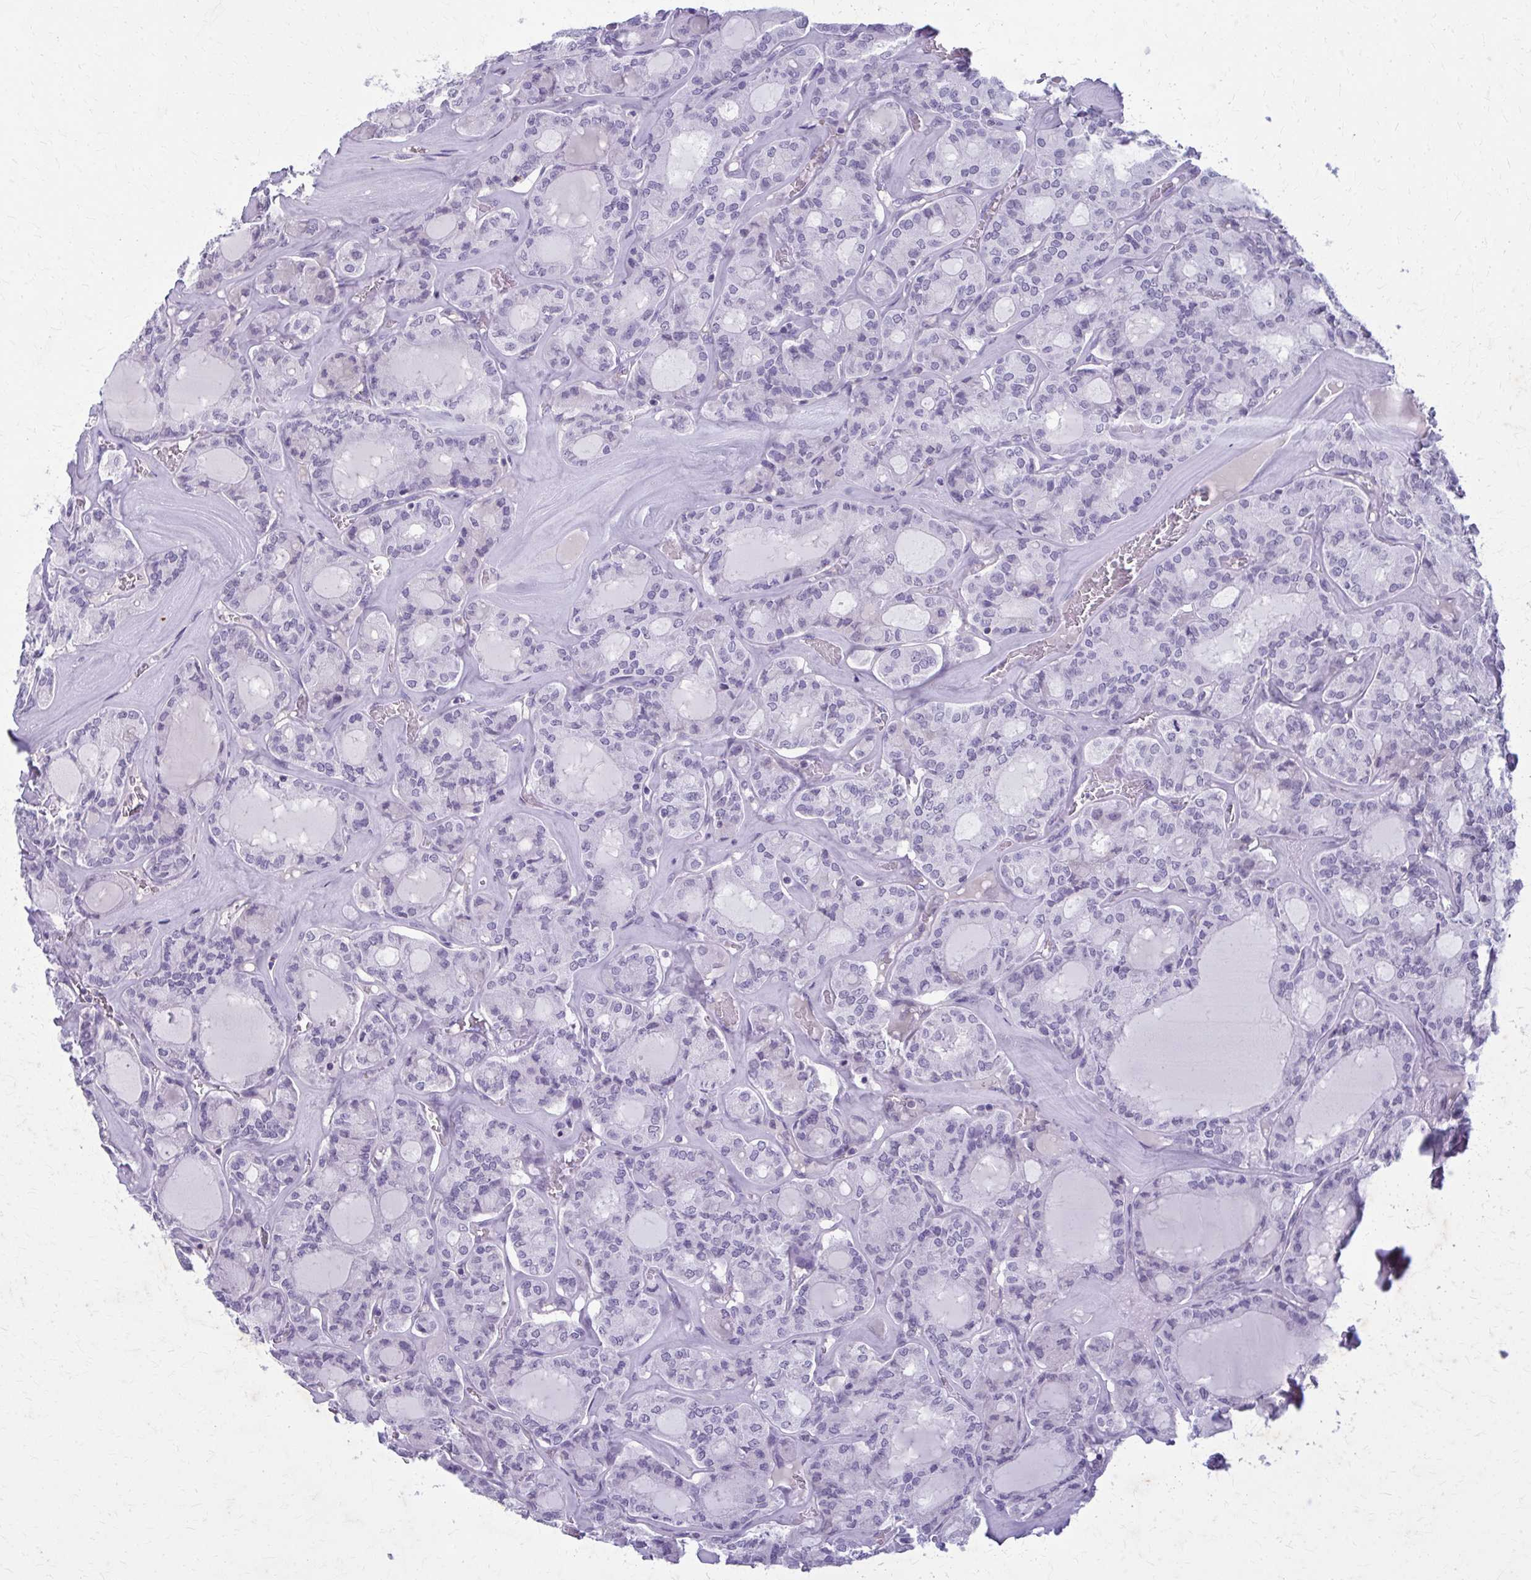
{"staining": {"intensity": "negative", "quantity": "none", "location": "none"}, "tissue": "thyroid cancer", "cell_type": "Tumor cells", "image_type": "cancer", "snomed": [{"axis": "morphology", "description": "Papillary adenocarcinoma, NOS"}, {"axis": "topography", "description": "Thyroid gland"}], "caption": "Immunohistochemistry photomicrograph of neoplastic tissue: thyroid cancer stained with DAB shows no significant protein staining in tumor cells.", "gene": "CARD9", "patient": {"sex": "male", "age": 87}}